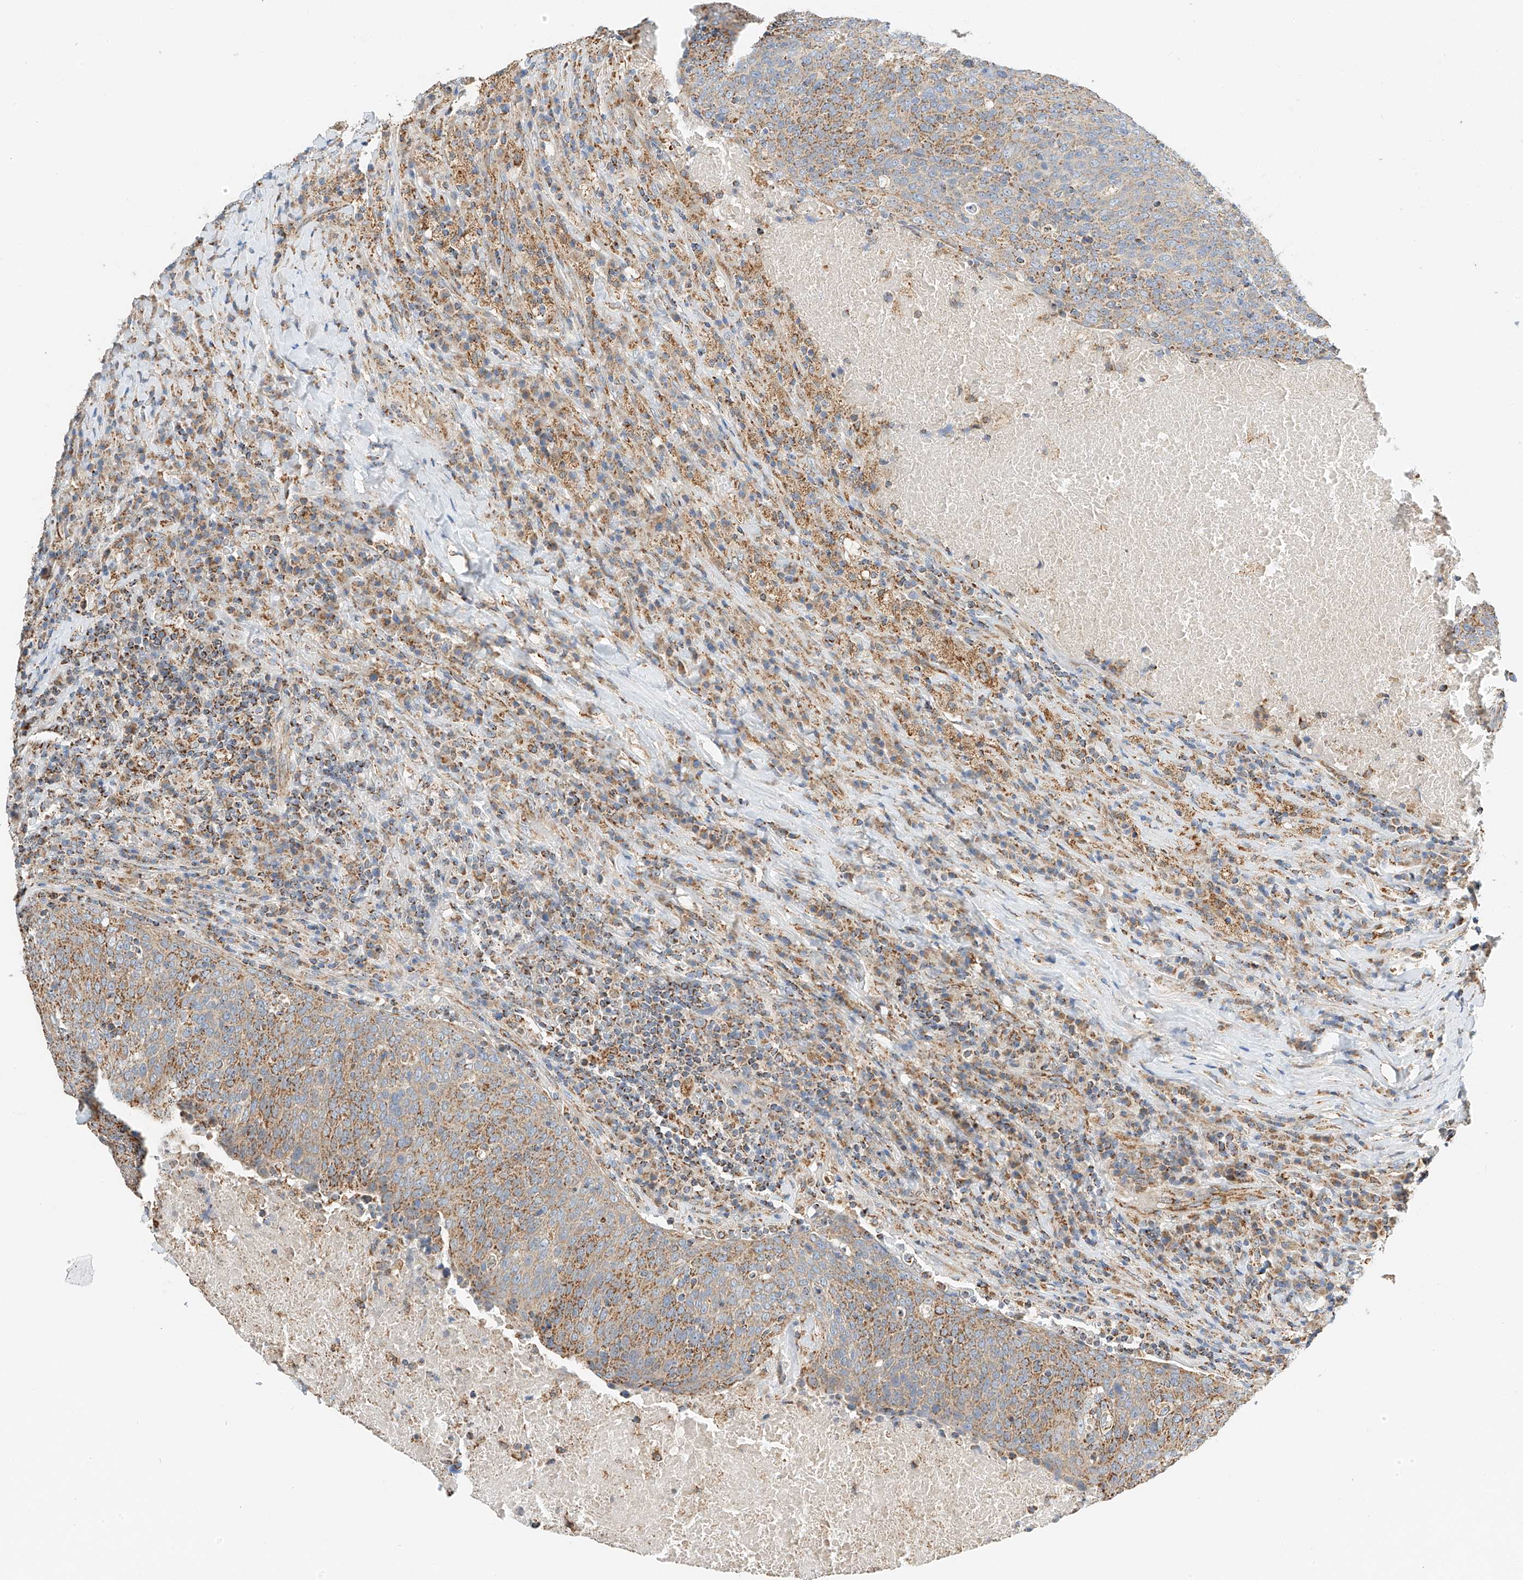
{"staining": {"intensity": "moderate", "quantity": "25%-75%", "location": "cytoplasmic/membranous"}, "tissue": "head and neck cancer", "cell_type": "Tumor cells", "image_type": "cancer", "snomed": [{"axis": "morphology", "description": "Squamous cell carcinoma, NOS"}, {"axis": "morphology", "description": "Squamous cell carcinoma, metastatic, NOS"}, {"axis": "topography", "description": "Lymph node"}, {"axis": "topography", "description": "Head-Neck"}], "caption": "Head and neck cancer was stained to show a protein in brown. There is medium levels of moderate cytoplasmic/membranous positivity in about 25%-75% of tumor cells.", "gene": "YIPF7", "patient": {"sex": "male", "age": 62}}